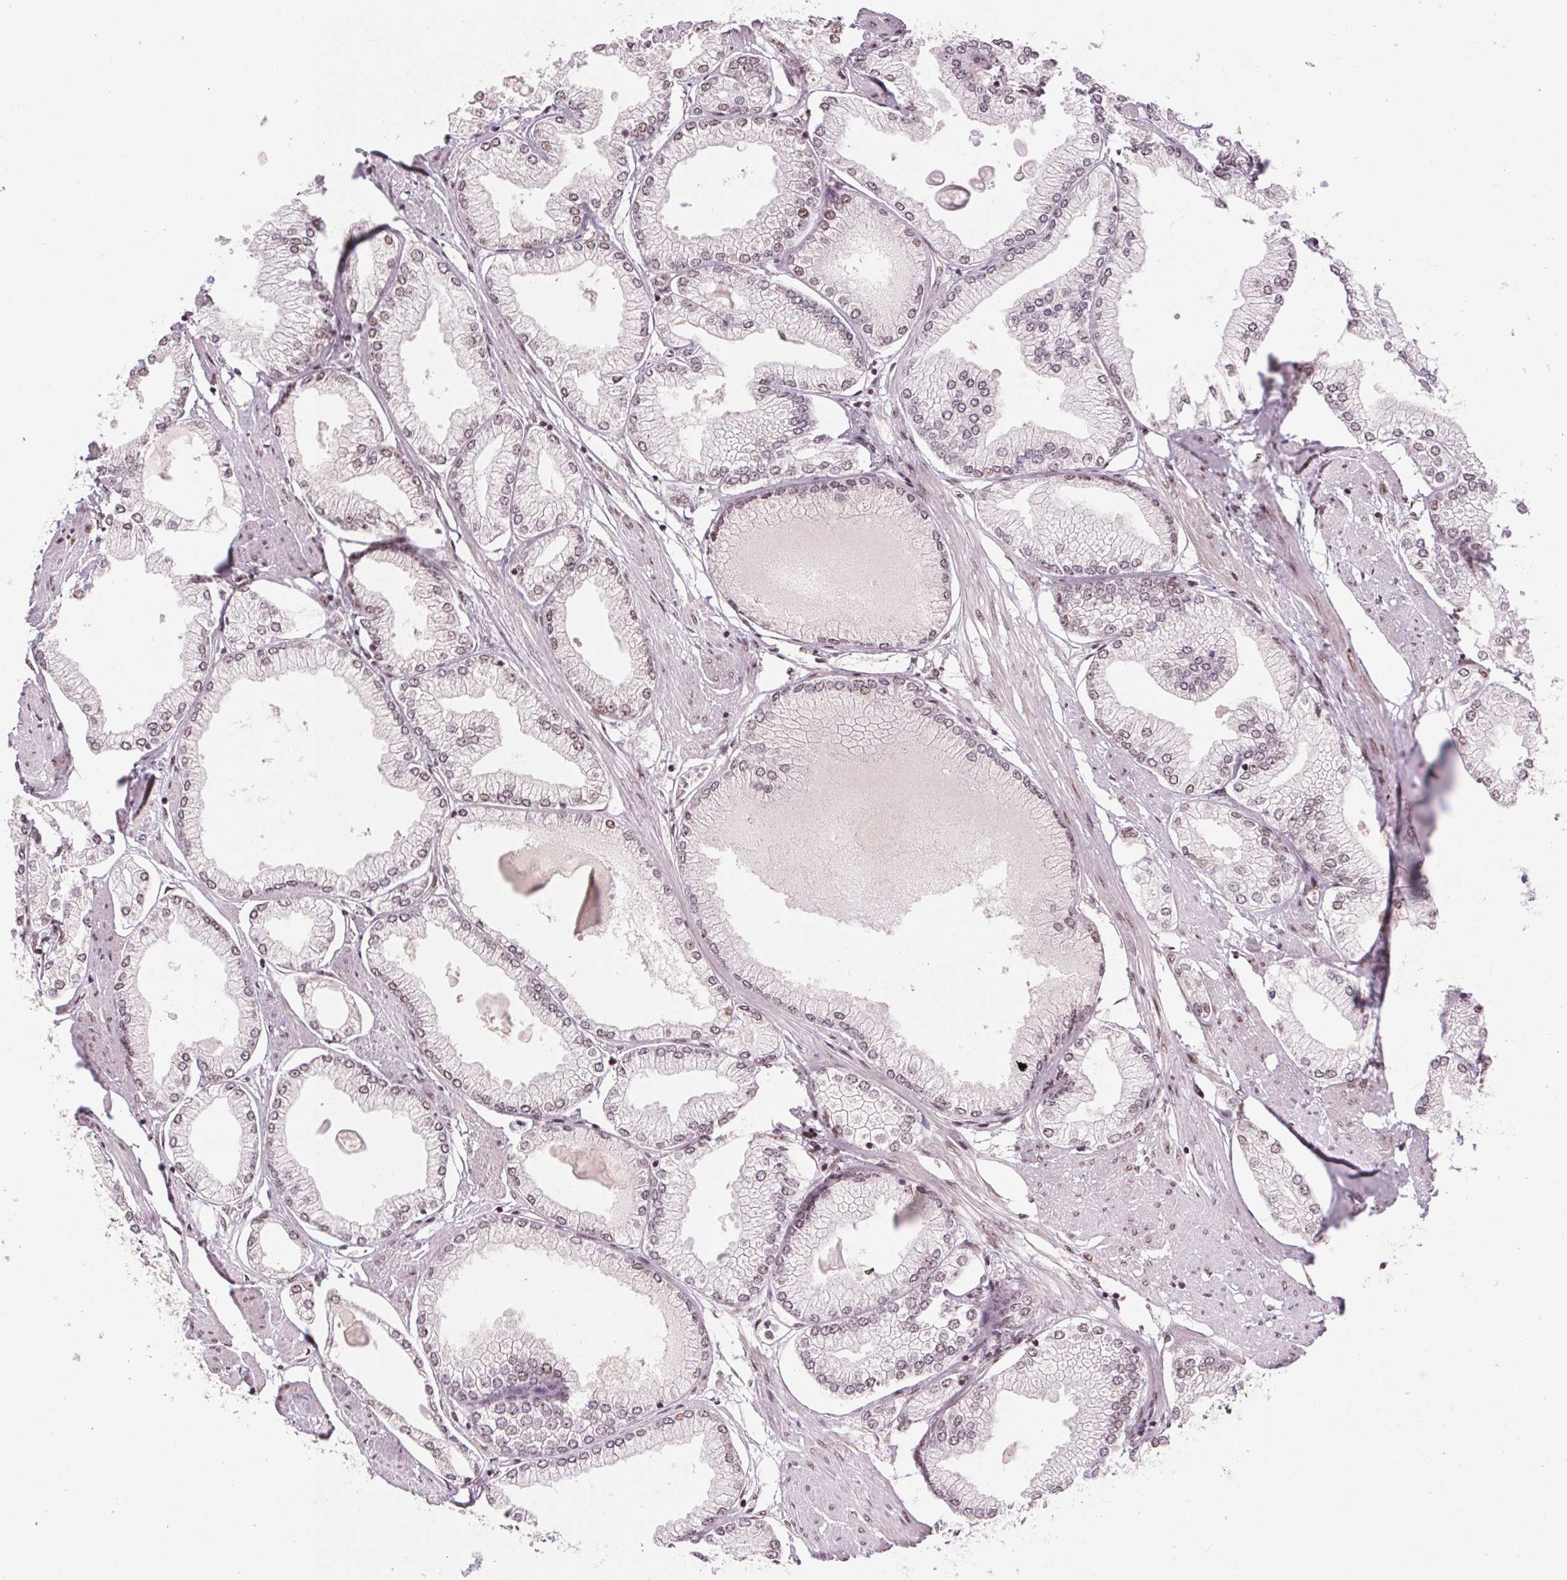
{"staining": {"intensity": "weak", "quantity": "25%-75%", "location": "nuclear"}, "tissue": "prostate cancer", "cell_type": "Tumor cells", "image_type": "cancer", "snomed": [{"axis": "morphology", "description": "Adenocarcinoma, High grade"}, {"axis": "topography", "description": "Prostate"}], "caption": "Human prostate high-grade adenocarcinoma stained with a protein marker reveals weak staining in tumor cells.", "gene": "RAD23A", "patient": {"sex": "male", "age": 68}}